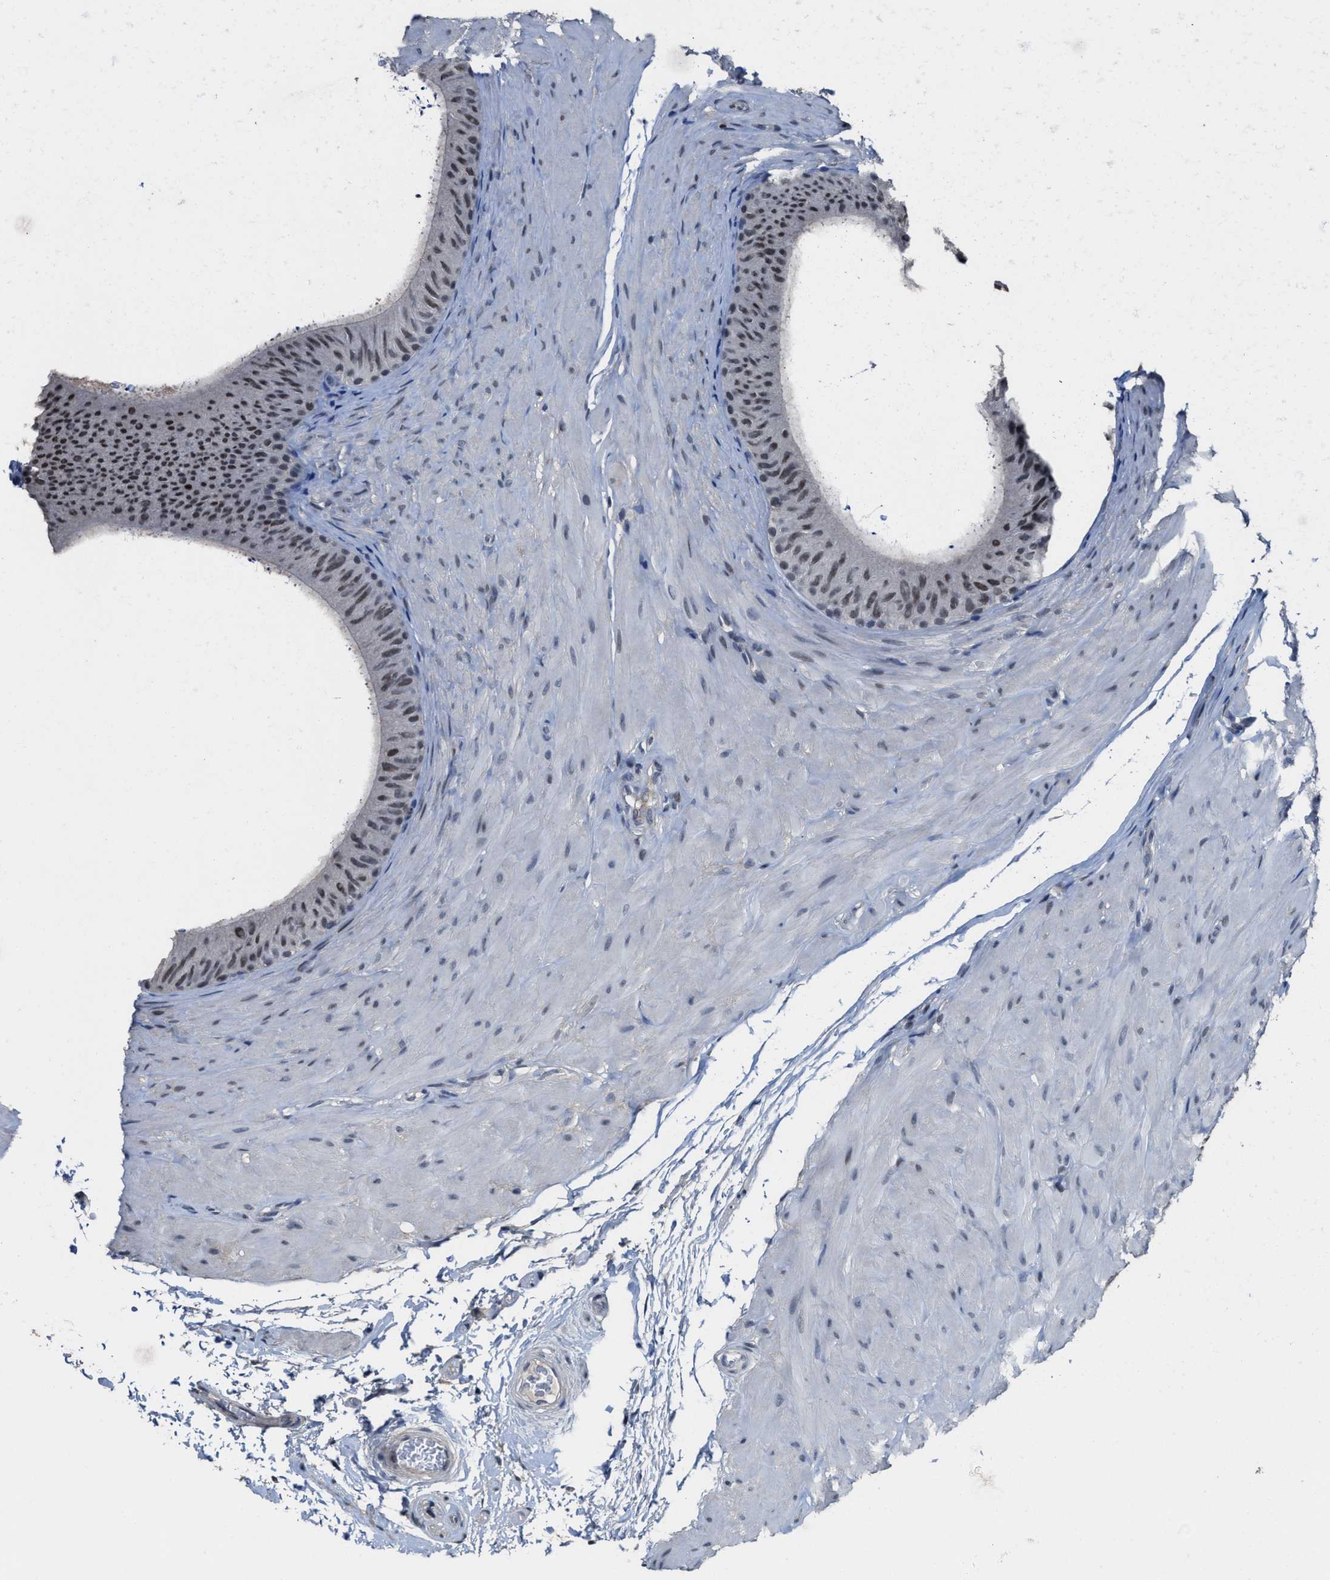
{"staining": {"intensity": "weak", "quantity": ">75%", "location": "nuclear"}, "tissue": "epididymis", "cell_type": "Glandular cells", "image_type": "normal", "snomed": [{"axis": "morphology", "description": "Normal tissue, NOS"}, {"axis": "topography", "description": "Epididymis"}], "caption": "IHC (DAB) staining of benign human epididymis demonstrates weak nuclear protein expression in approximately >75% of glandular cells.", "gene": "ZNF20", "patient": {"sex": "male", "age": 34}}